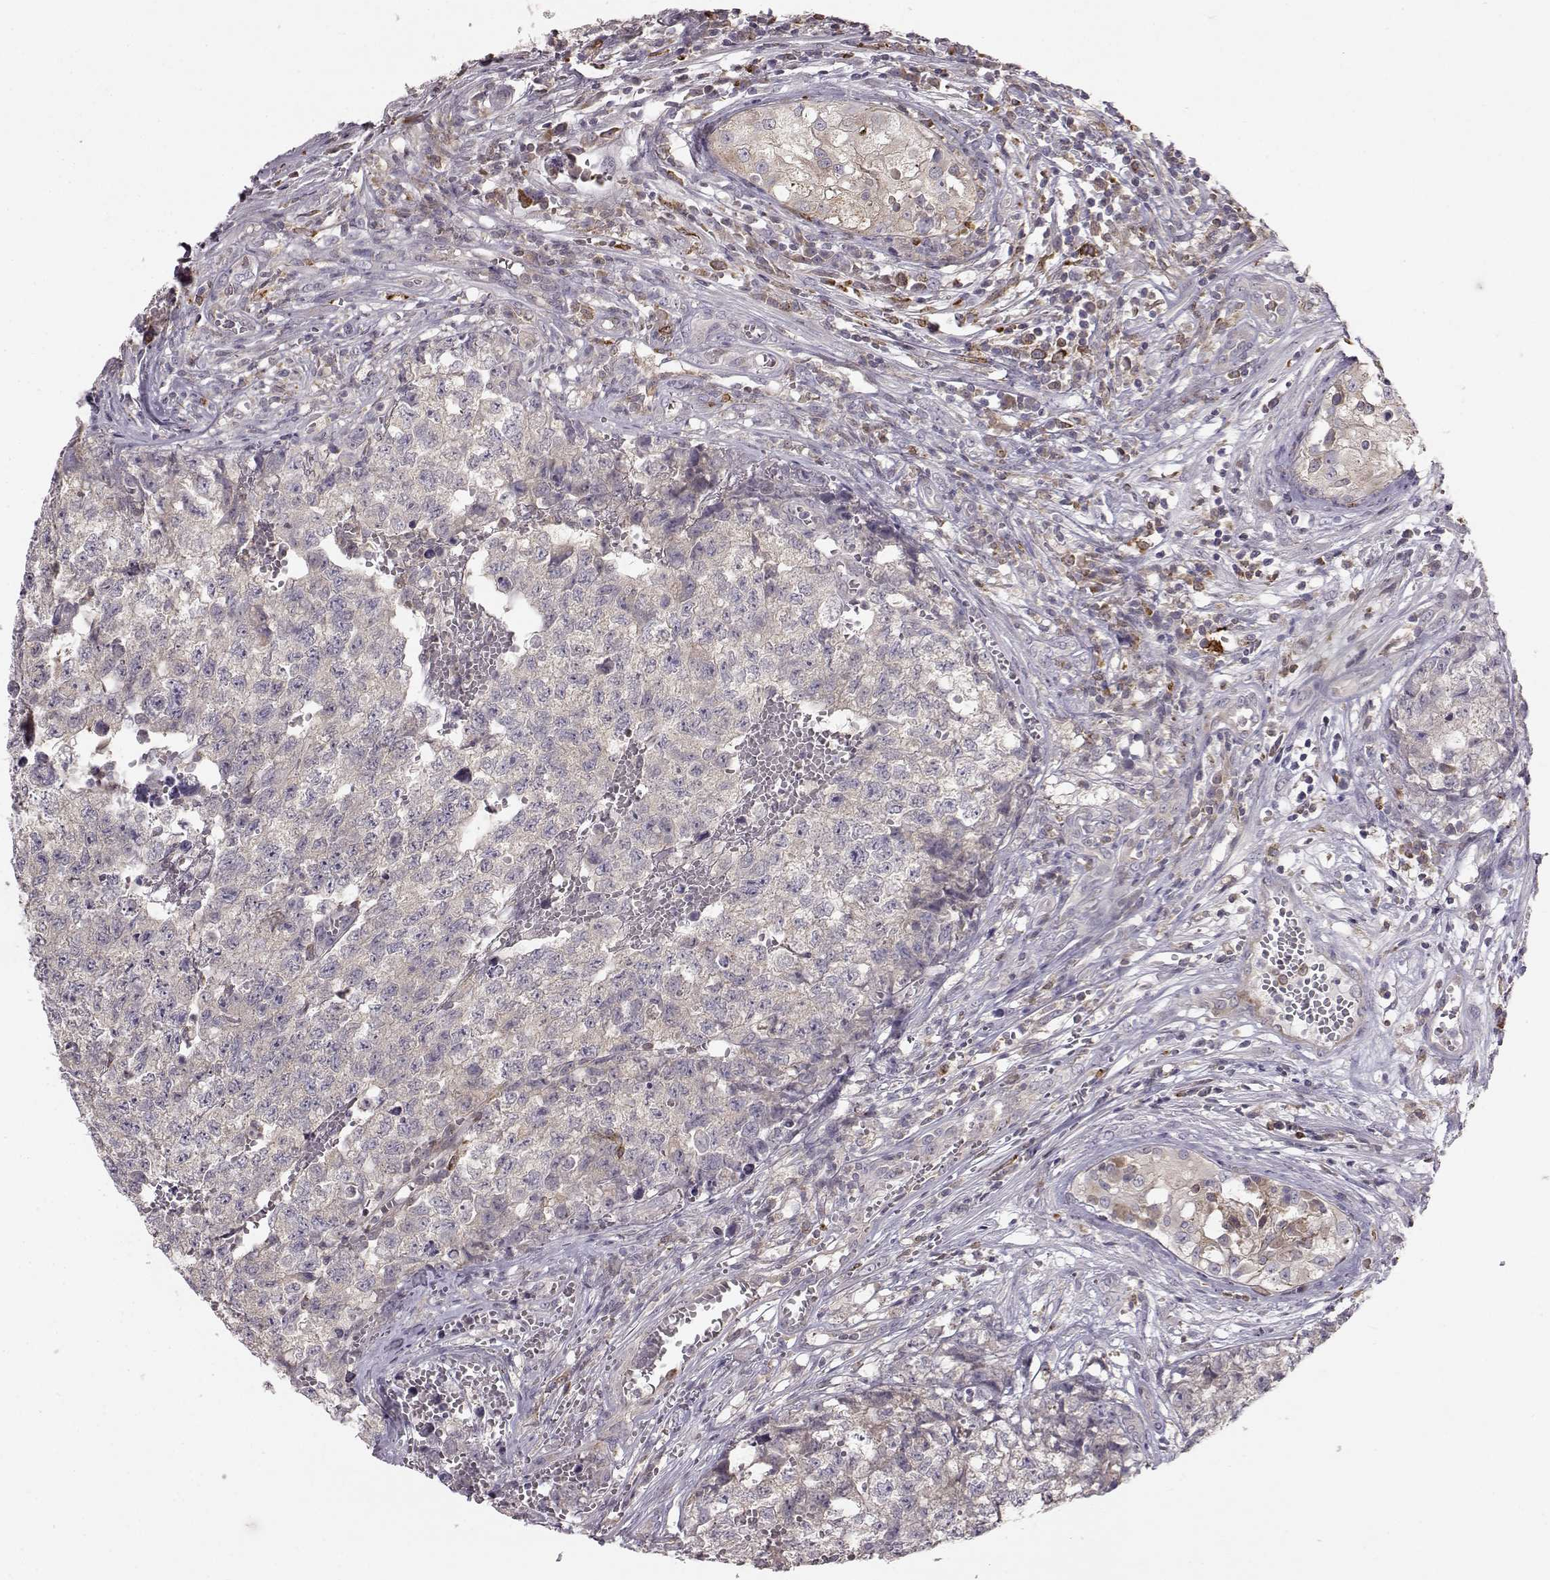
{"staining": {"intensity": "negative", "quantity": "none", "location": "none"}, "tissue": "testis cancer", "cell_type": "Tumor cells", "image_type": "cancer", "snomed": [{"axis": "morphology", "description": "Seminoma, NOS"}, {"axis": "morphology", "description": "Carcinoma, Embryonal, NOS"}, {"axis": "topography", "description": "Testis"}], "caption": "DAB immunohistochemical staining of human testis embryonal carcinoma shows no significant expression in tumor cells.", "gene": "SPAG17", "patient": {"sex": "male", "age": 22}}